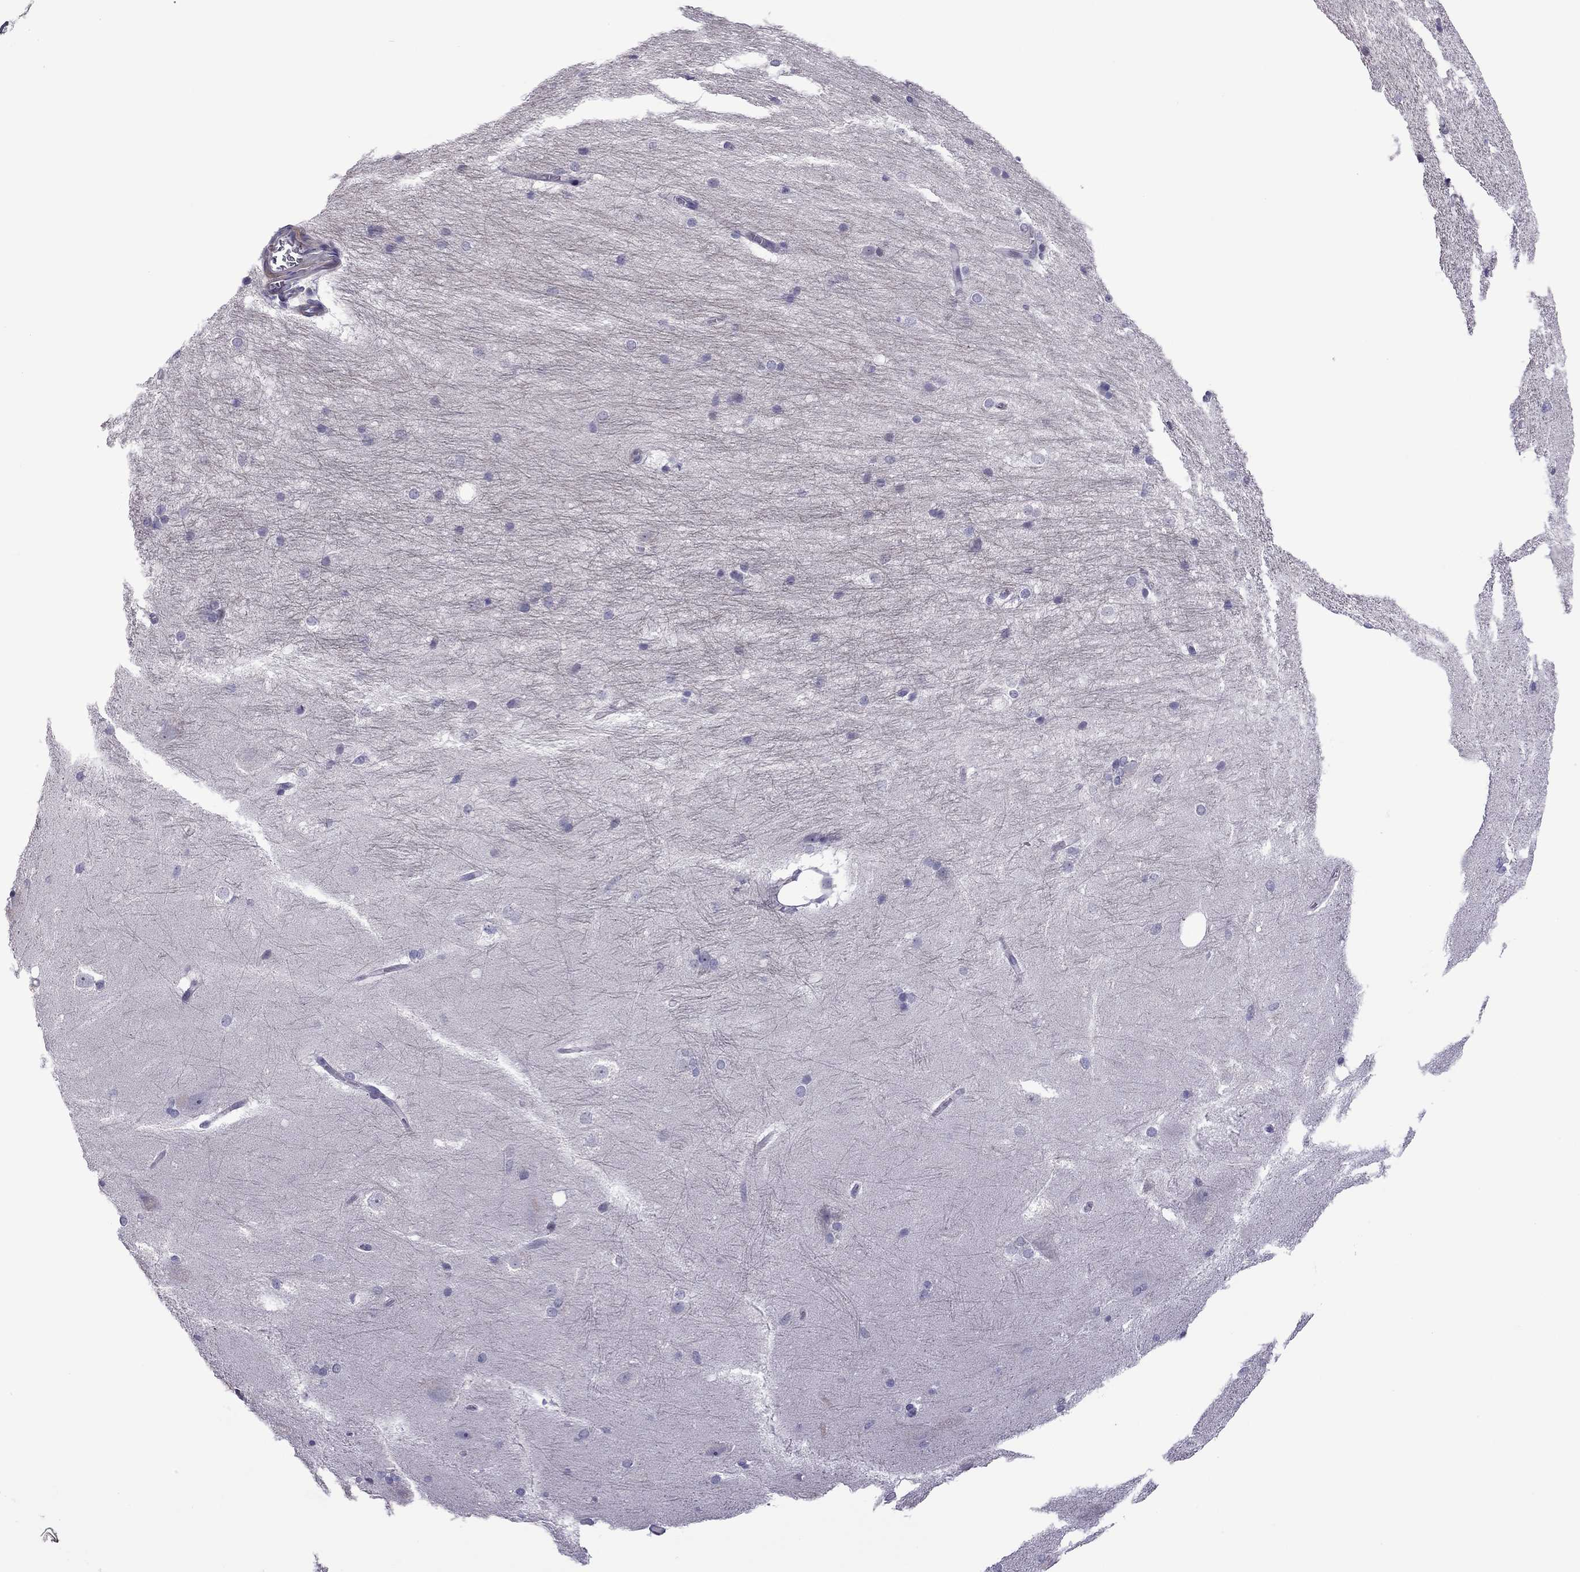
{"staining": {"intensity": "negative", "quantity": "none", "location": "none"}, "tissue": "hippocampus", "cell_type": "Glial cells", "image_type": "normal", "snomed": [{"axis": "morphology", "description": "Normal tissue, NOS"}, {"axis": "topography", "description": "Cerebral cortex"}, {"axis": "topography", "description": "Hippocampus"}], "caption": "A micrograph of hippocampus stained for a protein reveals no brown staining in glial cells.", "gene": "SLC16A8", "patient": {"sex": "female", "age": 19}}